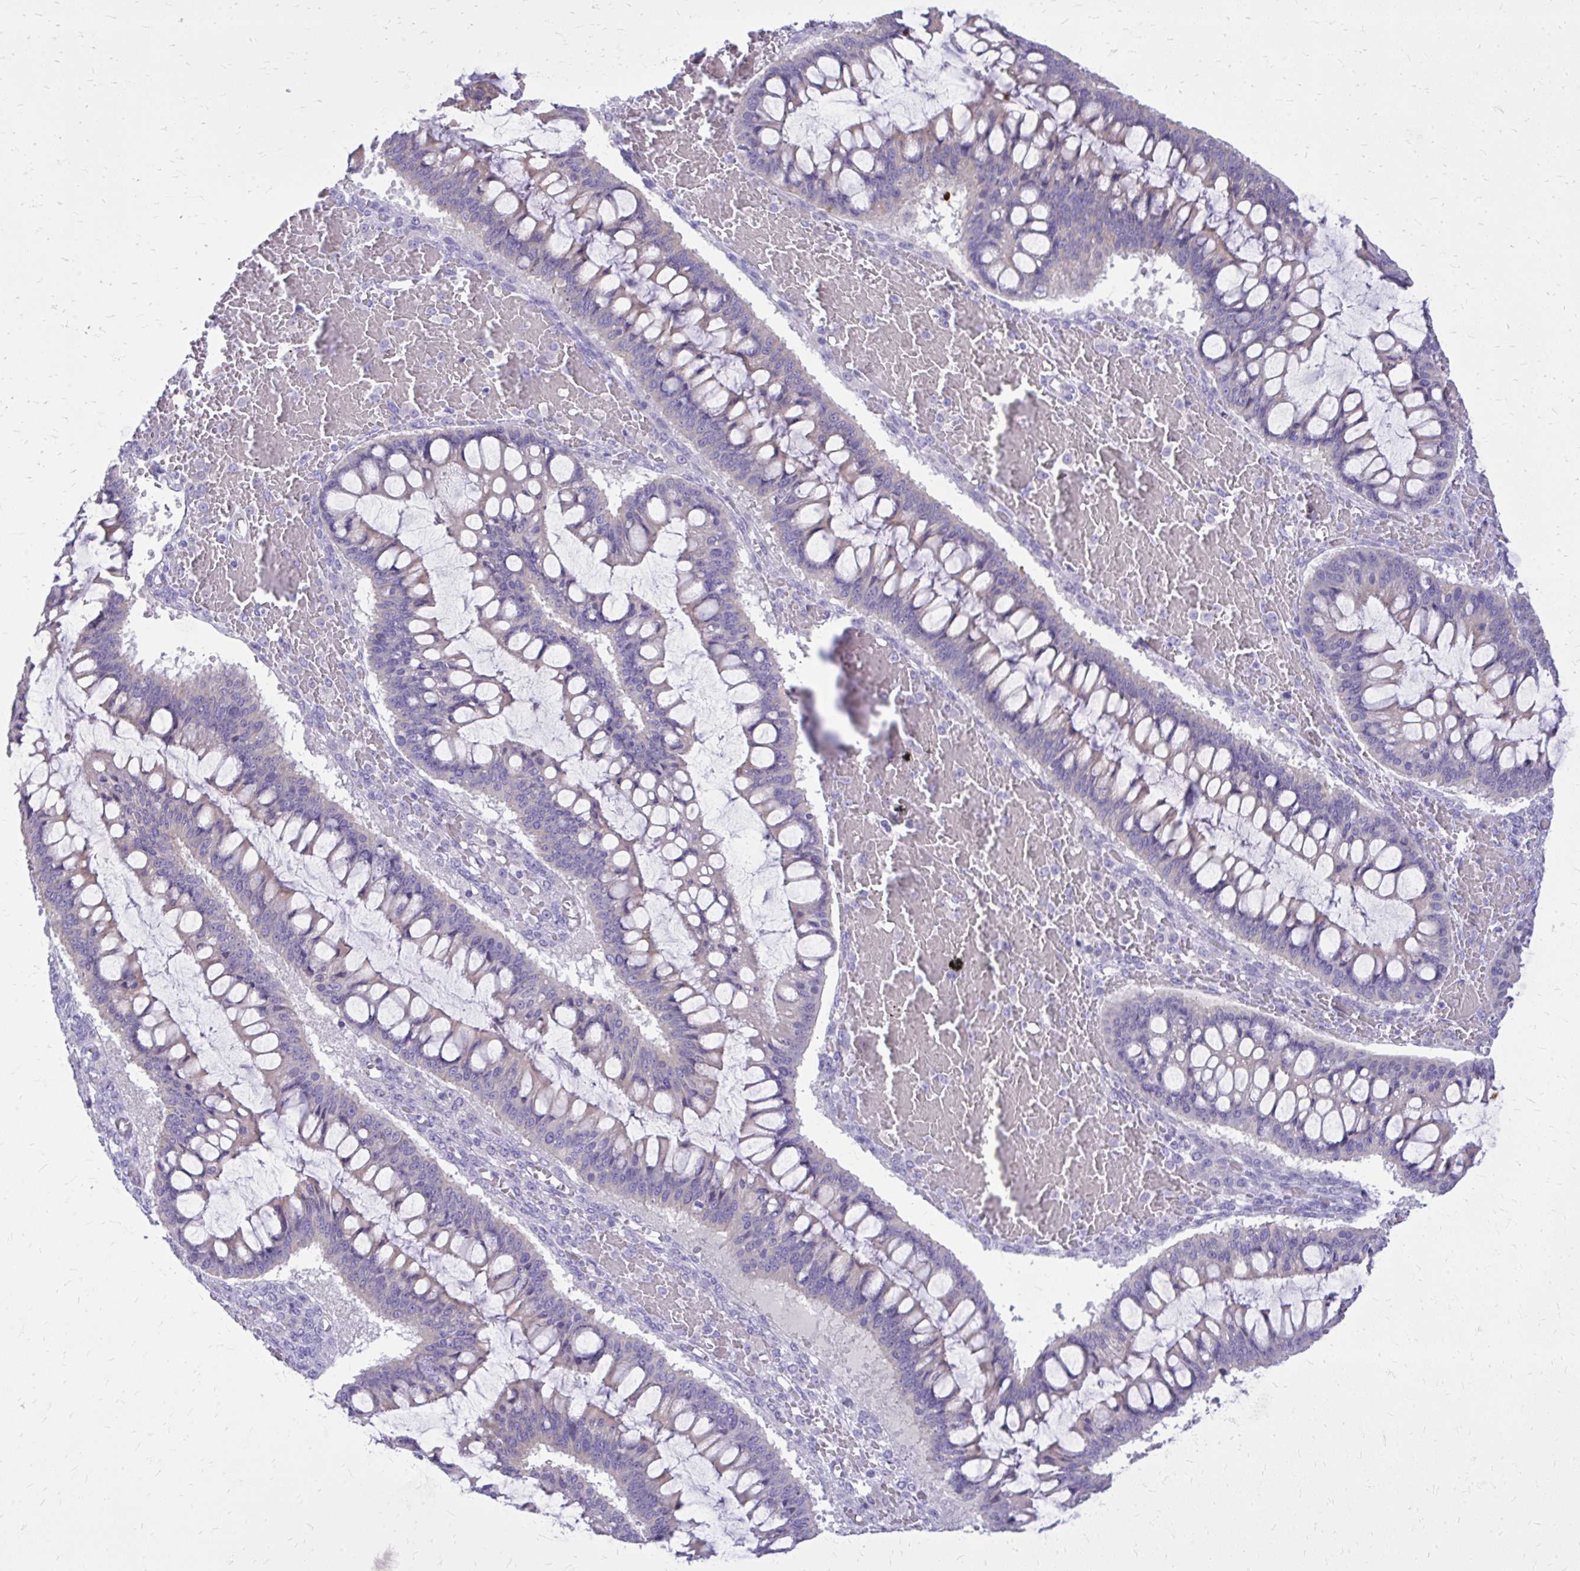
{"staining": {"intensity": "weak", "quantity": "<25%", "location": "cytoplasmic/membranous"}, "tissue": "ovarian cancer", "cell_type": "Tumor cells", "image_type": "cancer", "snomed": [{"axis": "morphology", "description": "Cystadenocarcinoma, mucinous, NOS"}, {"axis": "topography", "description": "Ovary"}], "caption": "Human ovarian cancer (mucinous cystadenocarcinoma) stained for a protein using immunohistochemistry reveals no staining in tumor cells.", "gene": "NNMT", "patient": {"sex": "female", "age": 73}}